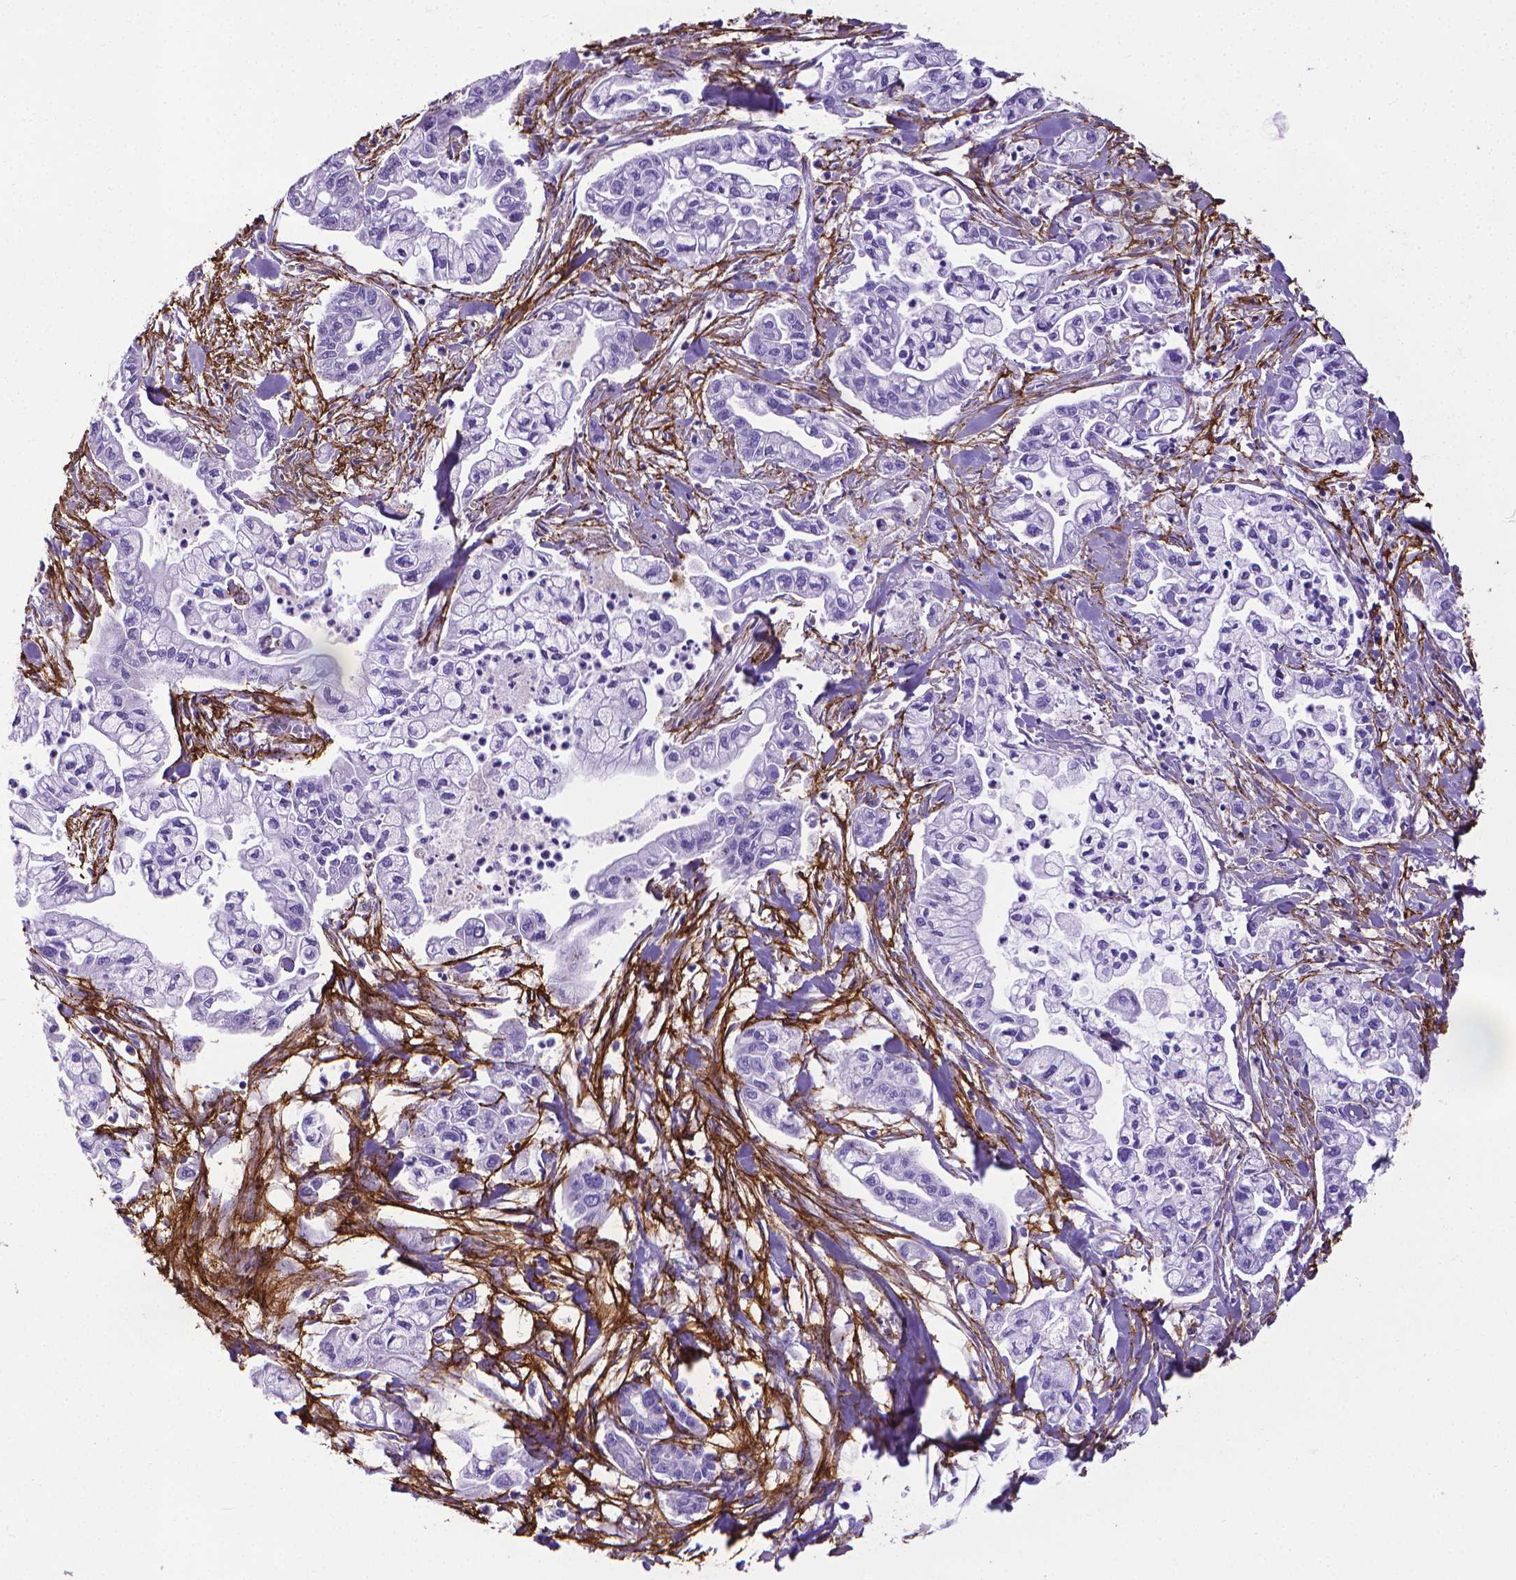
{"staining": {"intensity": "negative", "quantity": "none", "location": "none"}, "tissue": "pancreatic cancer", "cell_type": "Tumor cells", "image_type": "cancer", "snomed": [{"axis": "morphology", "description": "Adenocarcinoma, NOS"}, {"axis": "topography", "description": "Pancreas"}], "caption": "IHC photomicrograph of neoplastic tissue: adenocarcinoma (pancreatic) stained with DAB demonstrates no significant protein positivity in tumor cells. The staining was performed using DAB (3,3'-diaminobenzidine) to visualize the protein expression in brown, while the nuclei were stained in blue with hematoxylin (Magnification: 20x).", "gene": "MFAP2", "patient": {"sex": "male", "age": 54}}